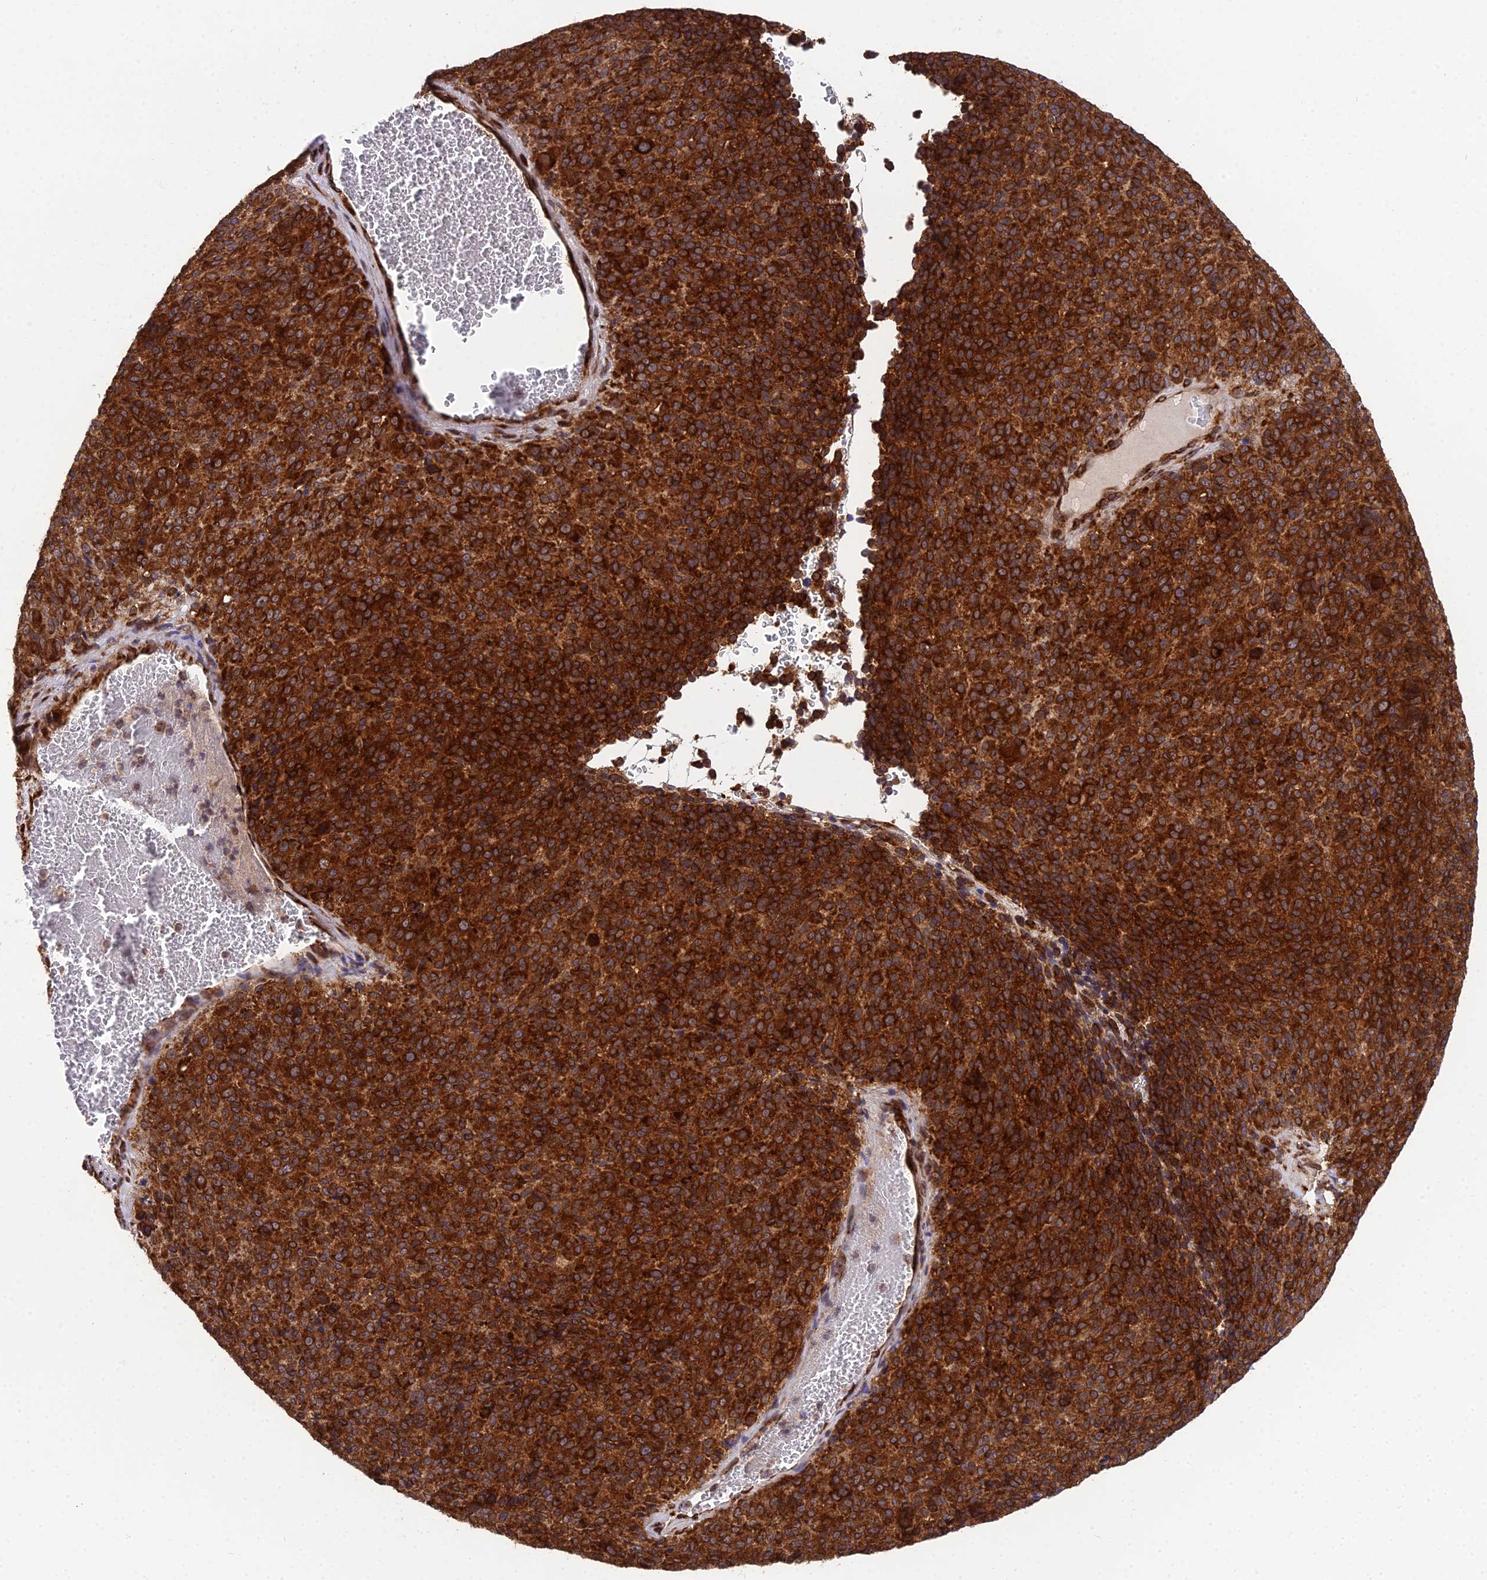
{"staining": {"intensity": "strong", "quantity": ">75%", "location": "cytoplasmic/membranous"}, "tissue": "melanoma", "cell_type": "Tumor cells", "image_type": "cancer", "snomed": [{"axis": "morphology", "description": "Malignant melanoma, Metastatic site"}, {"axis": "topography", "description": "Brain"}], "caption": "An image of melanoma stained for a protein shows strong cytoplasmic/membranous brown staining in tumor cells.", "gene": "DHCR7", "patient": {"sex": "female", "age": 56}}